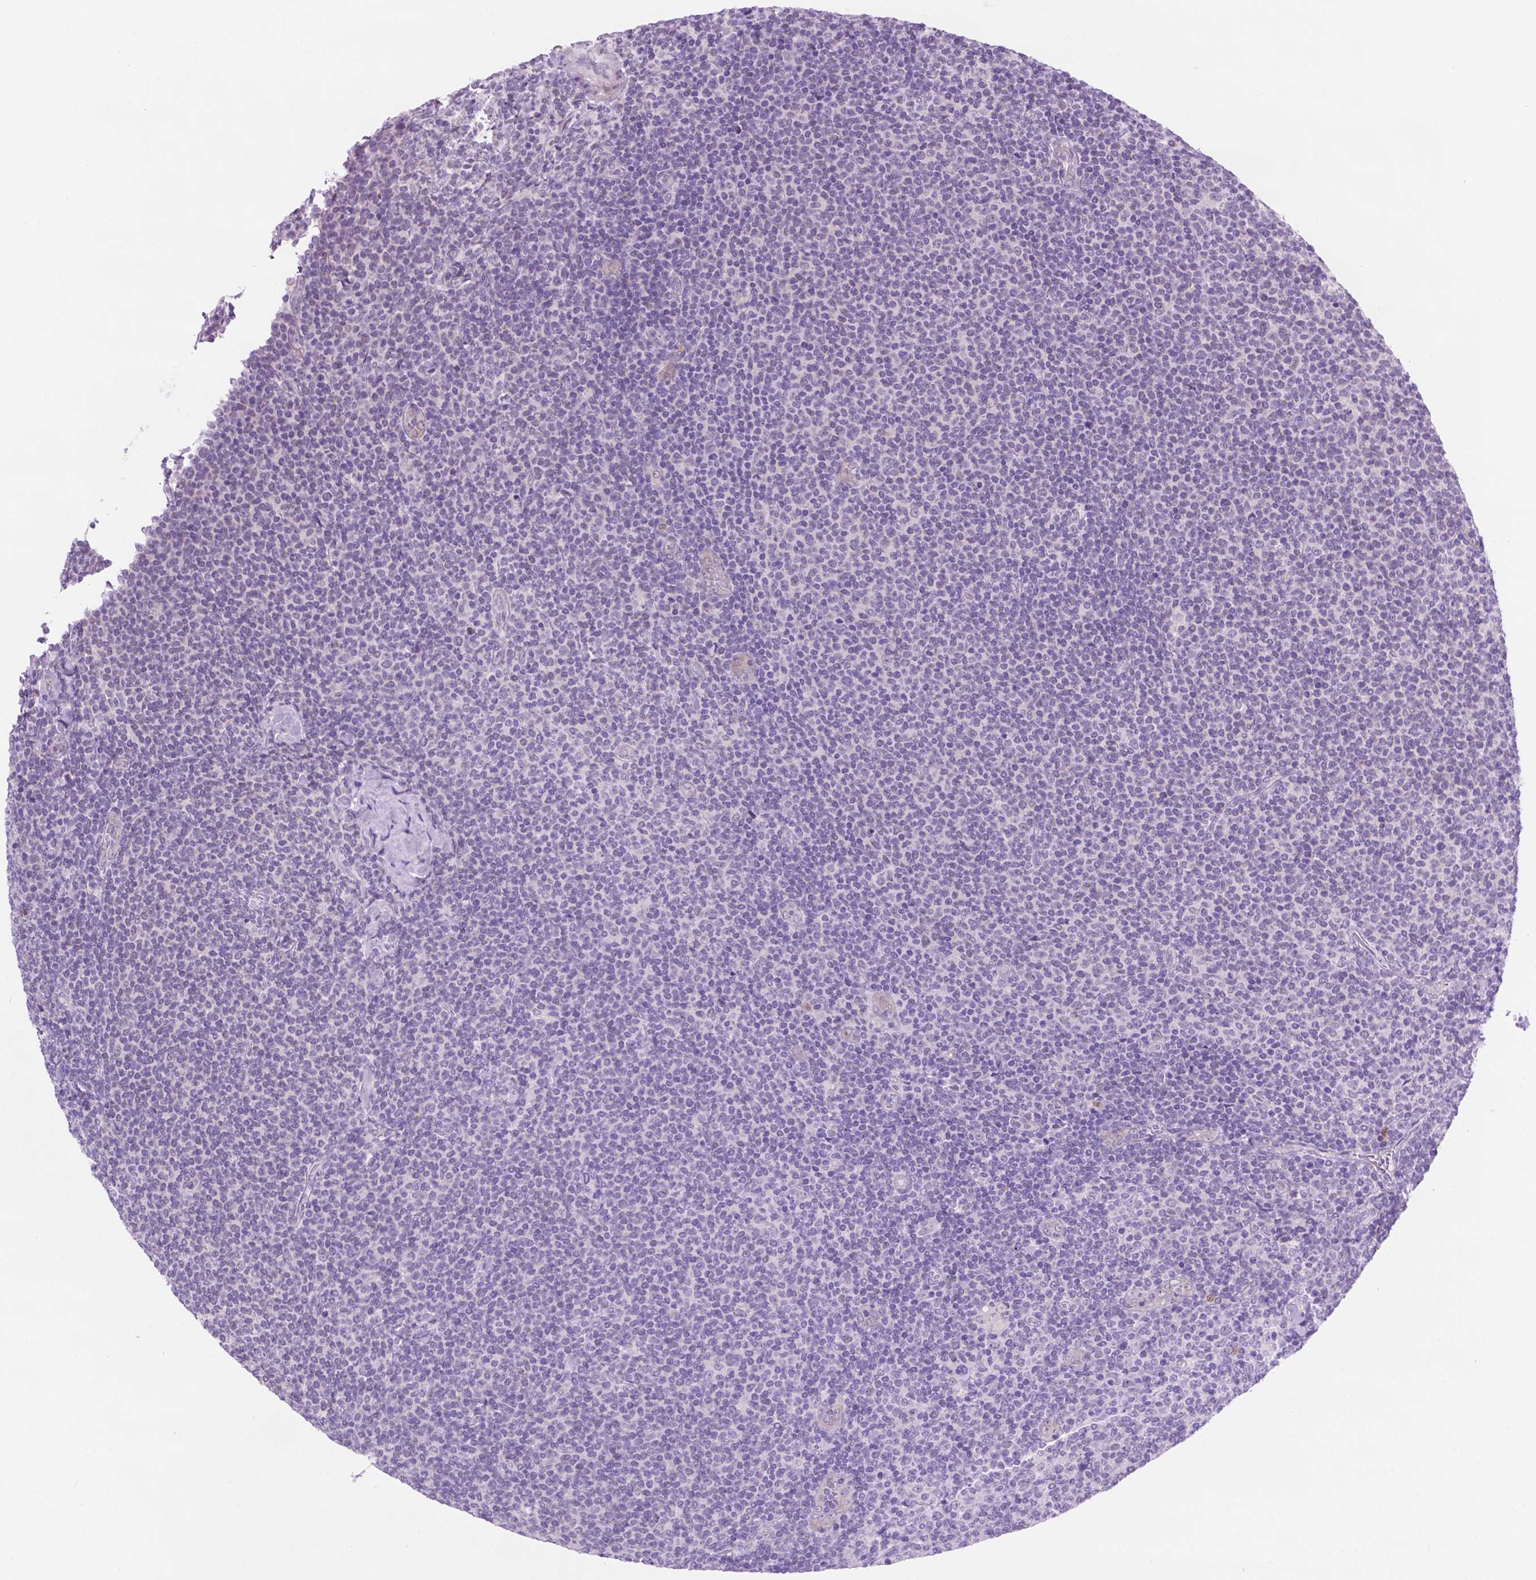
{"staining": {"intensity": "negative", "quantity": "none", "location": "none"}, "tissue": "lymphoma", "cell_type": "Tumor cells", "image_type": "cancer", "snomed": [{"axis": "morphology", "description": "Malignant lymphoma, non-Hodgkin's type, Low grade"}, {"axis": "topography", "description": "Lymph node"}], "caption": "Immunohistochemical staining of human lymphoma reveals no significant staining in tumor cells.", "gene": "ACY3", "patient": {"sex": "male", "age": 52}}